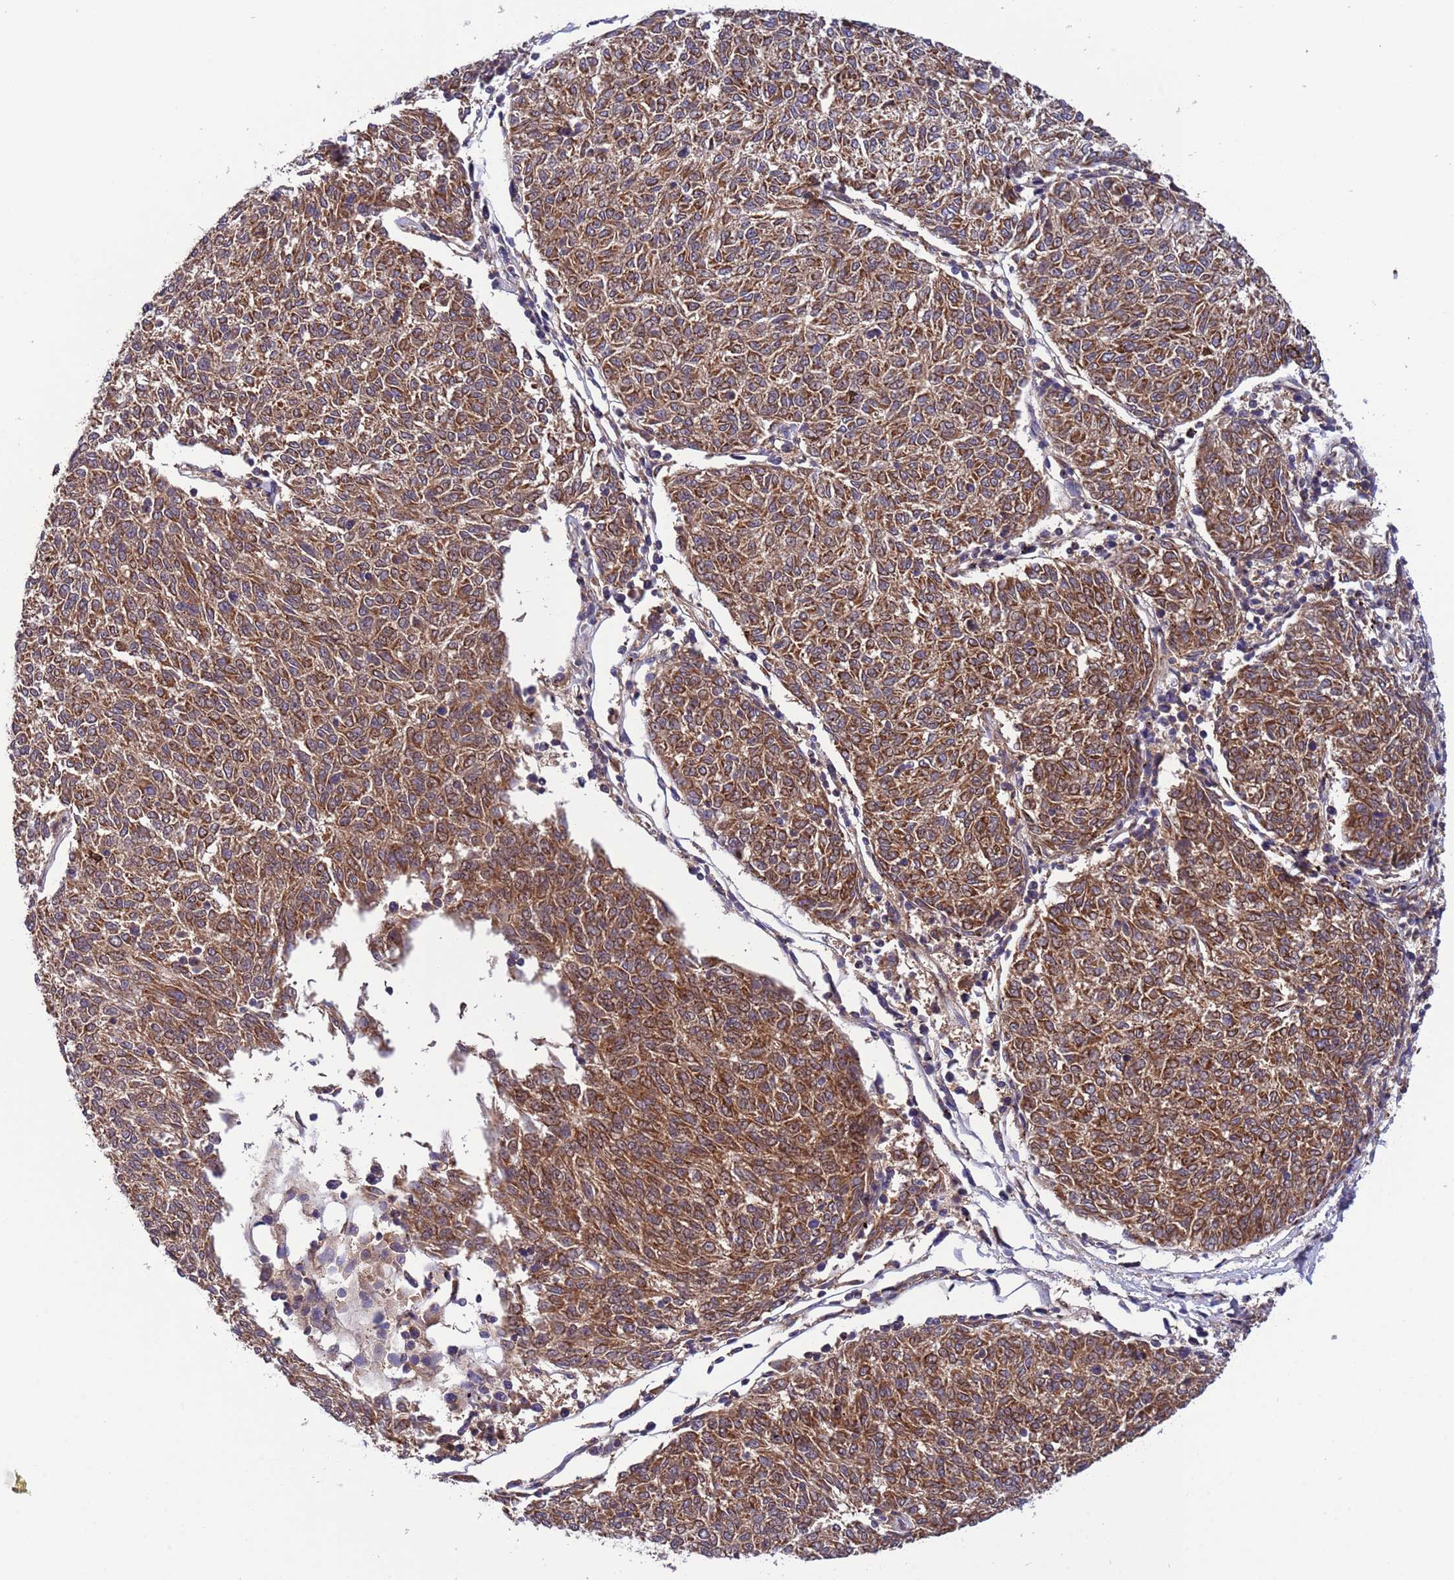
{"staining": {"intensity": "moderate", "quantity": ">75%", "location": "cytoplasmic/membranous"}, "tissue": "melanoma", "cell_type": "Tumor cells", "image_type": "cancer", "snomed": [{"axis": "morphology", "description": "Malignant melanoma, NOS"}, {"axis": "topography", "description": "Skin"}], "caption": "A high-resolution micrograph shows IHC staining of malignant melanoma, which displays moderate cytoplasmic/membranous positivity in approximately >75% of tumor cells.", "gene": "PARP16", "patient": {"sex": "female", "age": 72}}